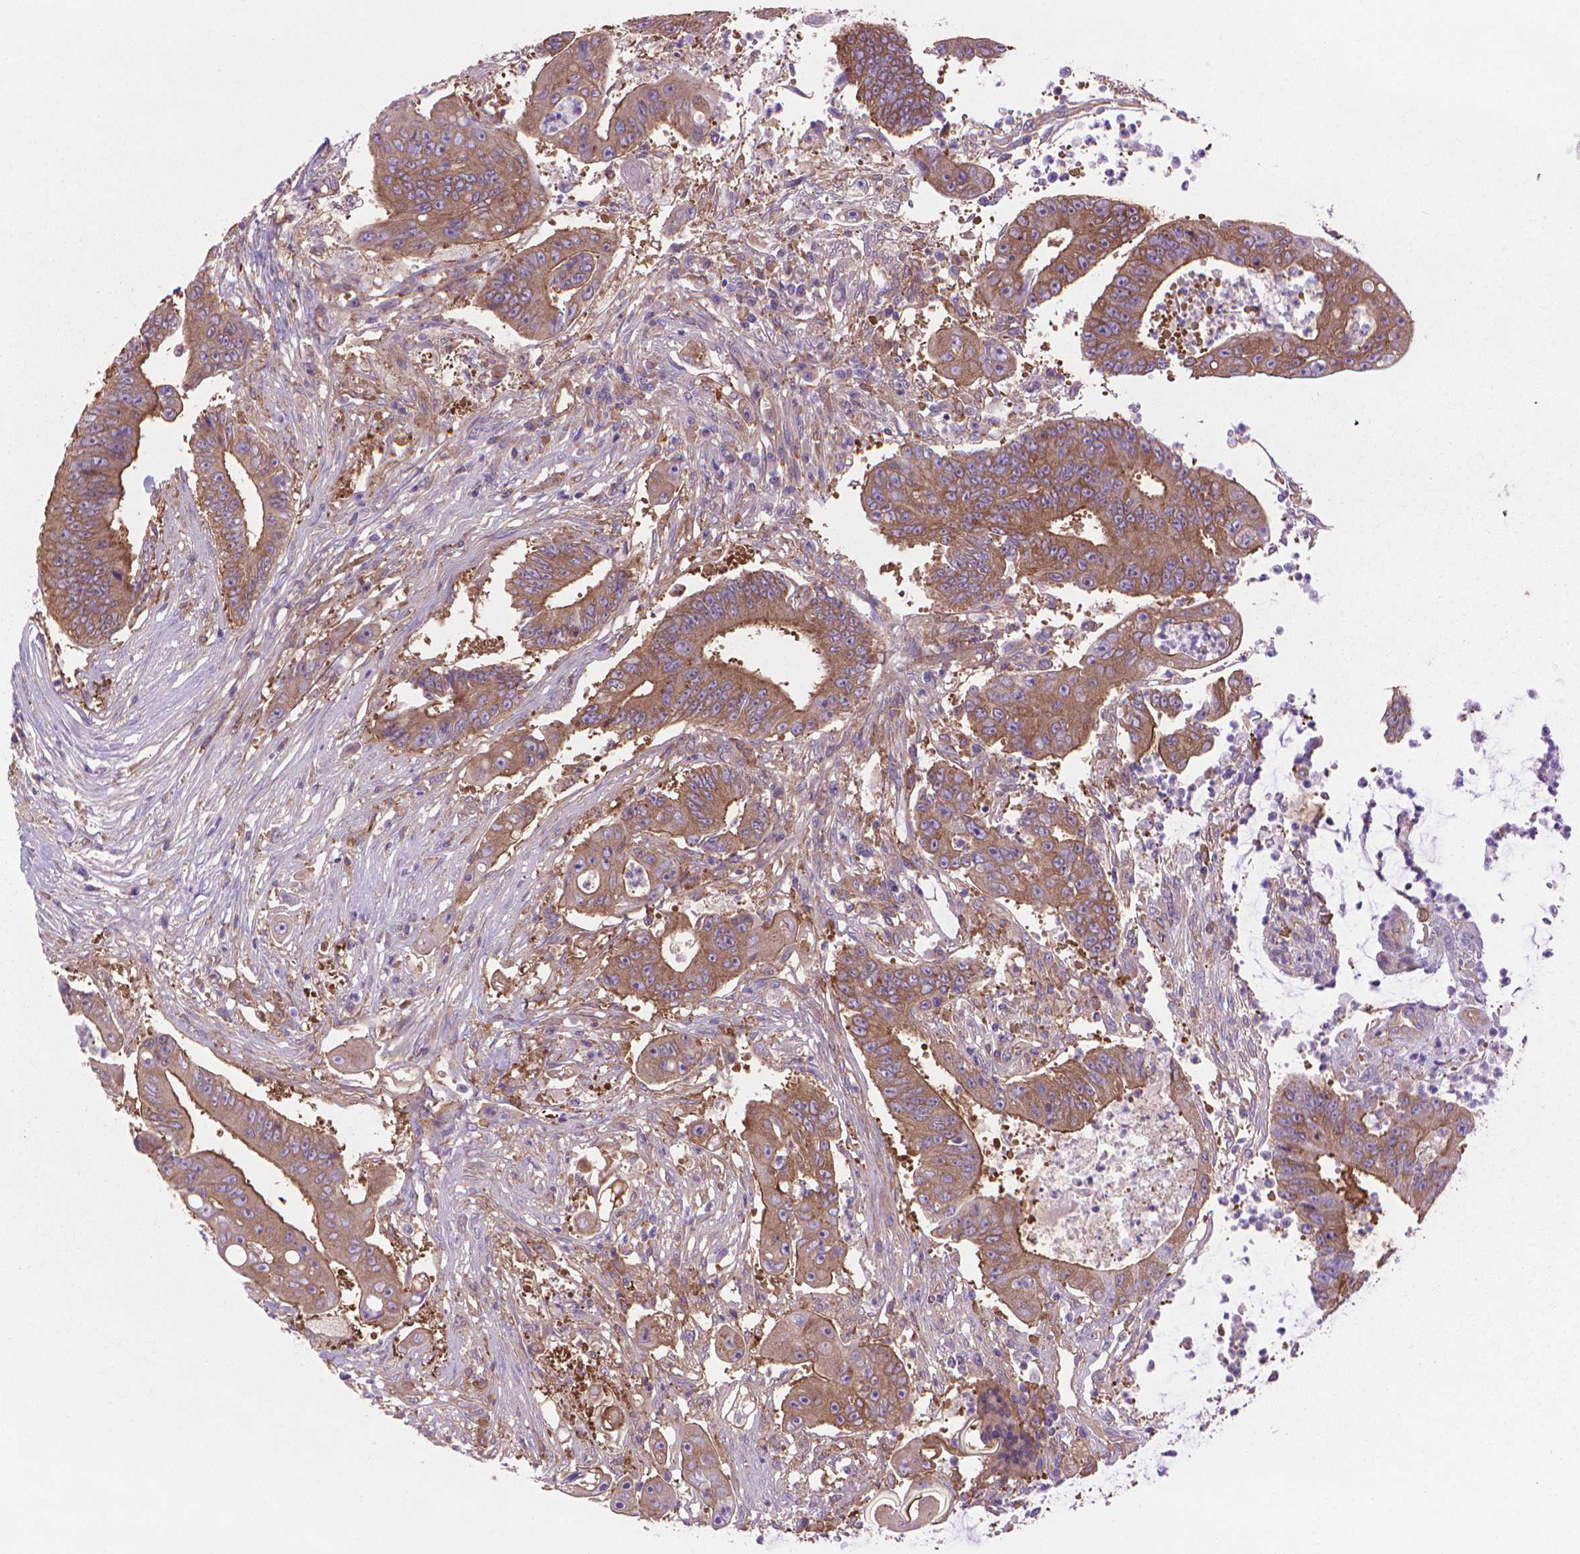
{"staining": {"intensity": "moderate", "quantity": ">75%", "location": "cytoplasmic/membranous"}, "tissue": "colorectal cancer", "cell_type": "Tumor cells", "image_type": "cancer", "snomed": [{"axis": "morphology", "description": "Adenocarcinoma, NOS"}, {"axis": "topography", "description": "Rectum"}], "caption": "A brown stain highlights moderate cytoplasmic/membranous positivity of a protein in human colorectal adenocarcinoma tumor cells.", "gene": "CORO1B", "patient": {"sex": "male", "age": 54}}